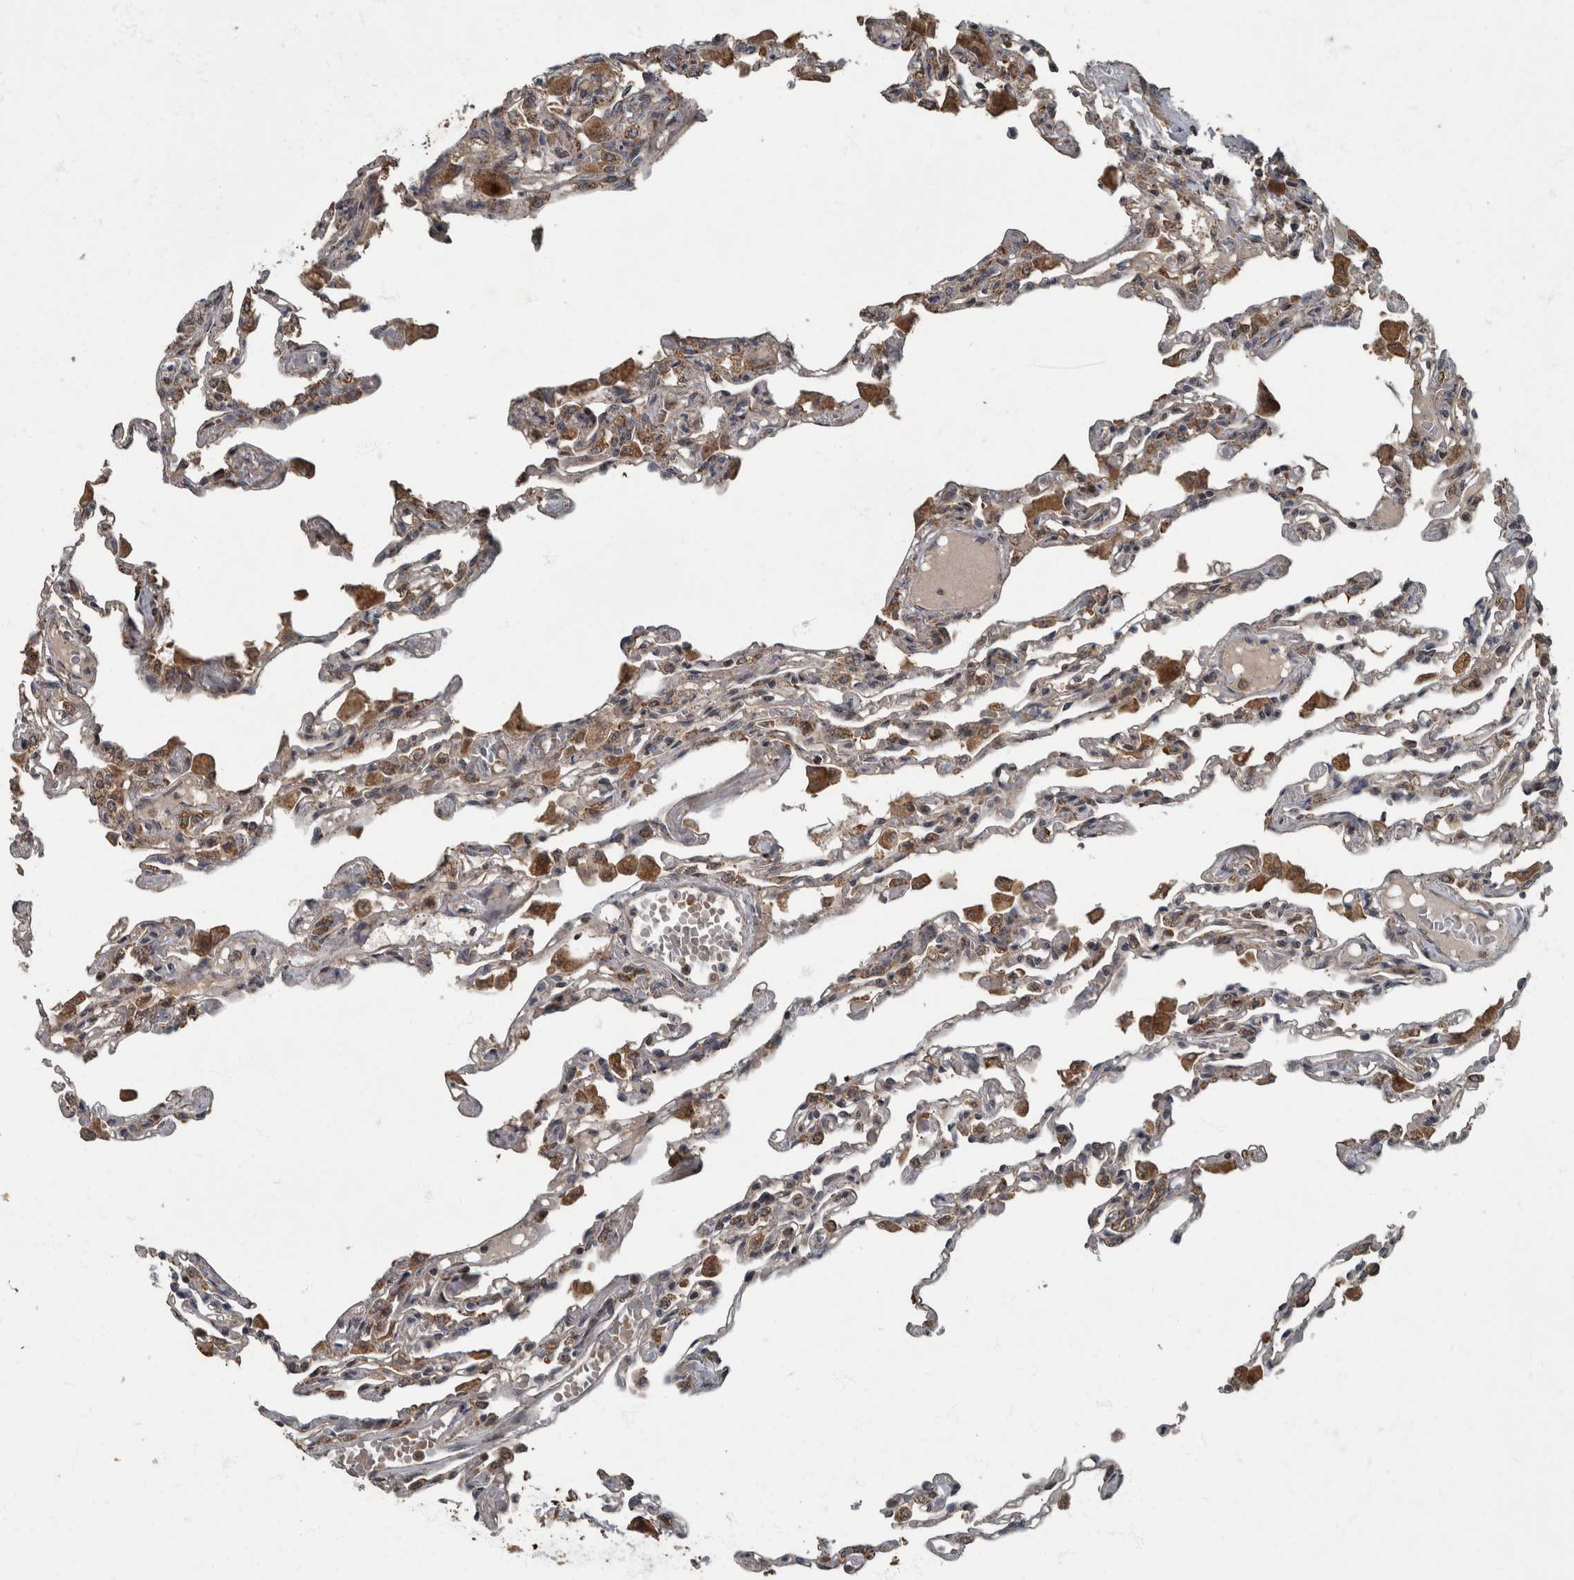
{"staining": {"intensity": "moderate", "quantity": "<25%", "location": "cytoplasmic/membranous"}, "tissue": "lung", "cell_type": "Alveolar cells", "image_type": "normal", "snomed": [{"axis": "morphology", "description": "Normal tissue, NOS"}, {"axis": "topography", "description": "Bronchus"}, {"axis": "topography", "description": "Lung"}], "caption": "Immunohistochemistry photomicrograph of unremarkable lung: human lung stained using IHC displays low levels of moderate protein expression localized specifically in the cytoplasmic/membranous of alveolar cells, appearing as a cytoplasmic/membranous brown color.", "gene": "RABGGTB", "patient": {"sex": "female", "age": 49}}